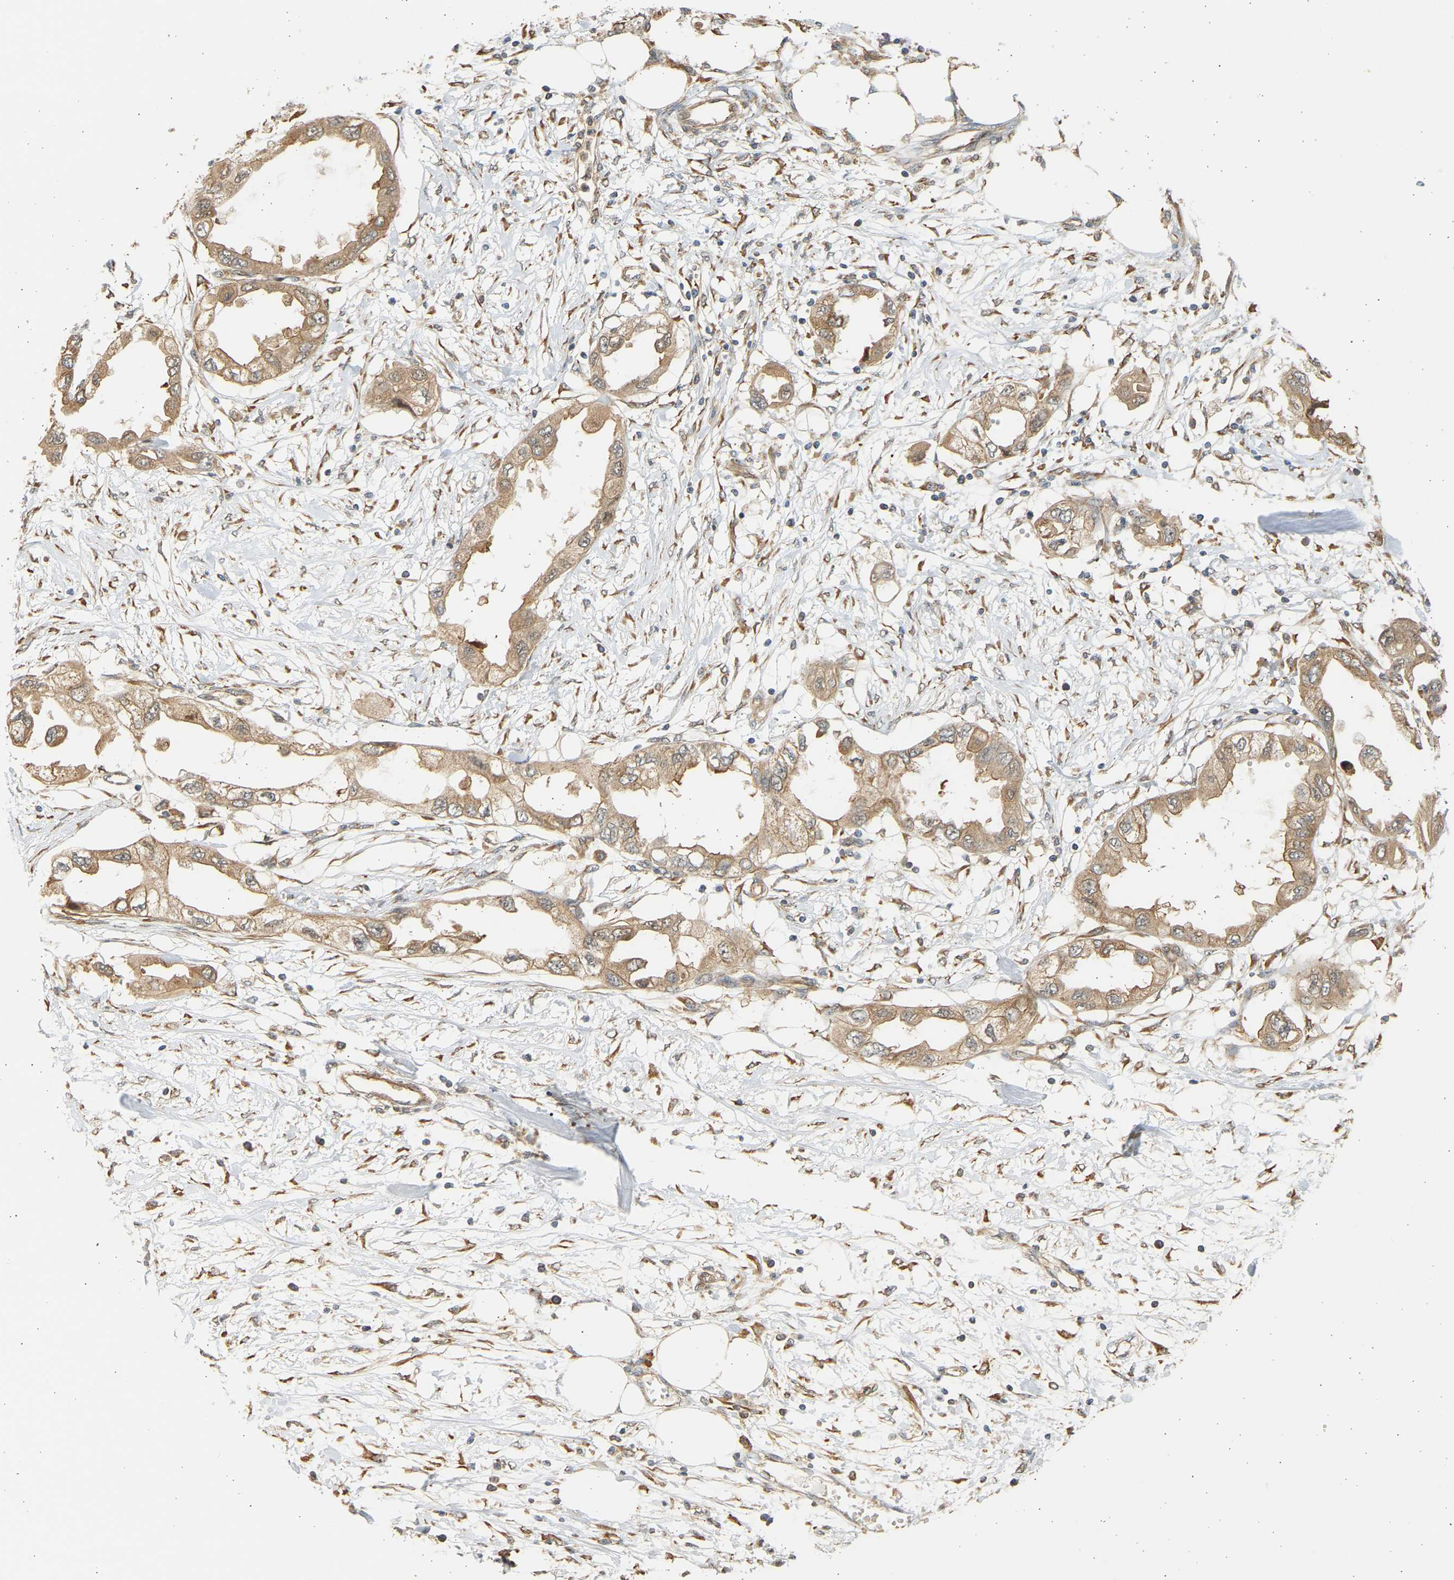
{"staining": {"intensity": "moderate", "quantity": ">75%", "location": "cytoplasmic/membranous"}, "tissue": "endometrial cancer", "cell_type": "Tumor cells", "image_type": "cancer", "snomed": [{"axis": "morphology", "description": "Adenocarcinoma, NOS"}, {"axis": "topography", "description": "Endometrium"}], "caption": "Adenocarcinoma (endometrial) stained with a brown dye shows moderate cytoplasmic/membranous positive positivity in approximately >75% of tumor cells.", "gene": "B4GALT6", "patient": {"sex": "female", "age": 67}}